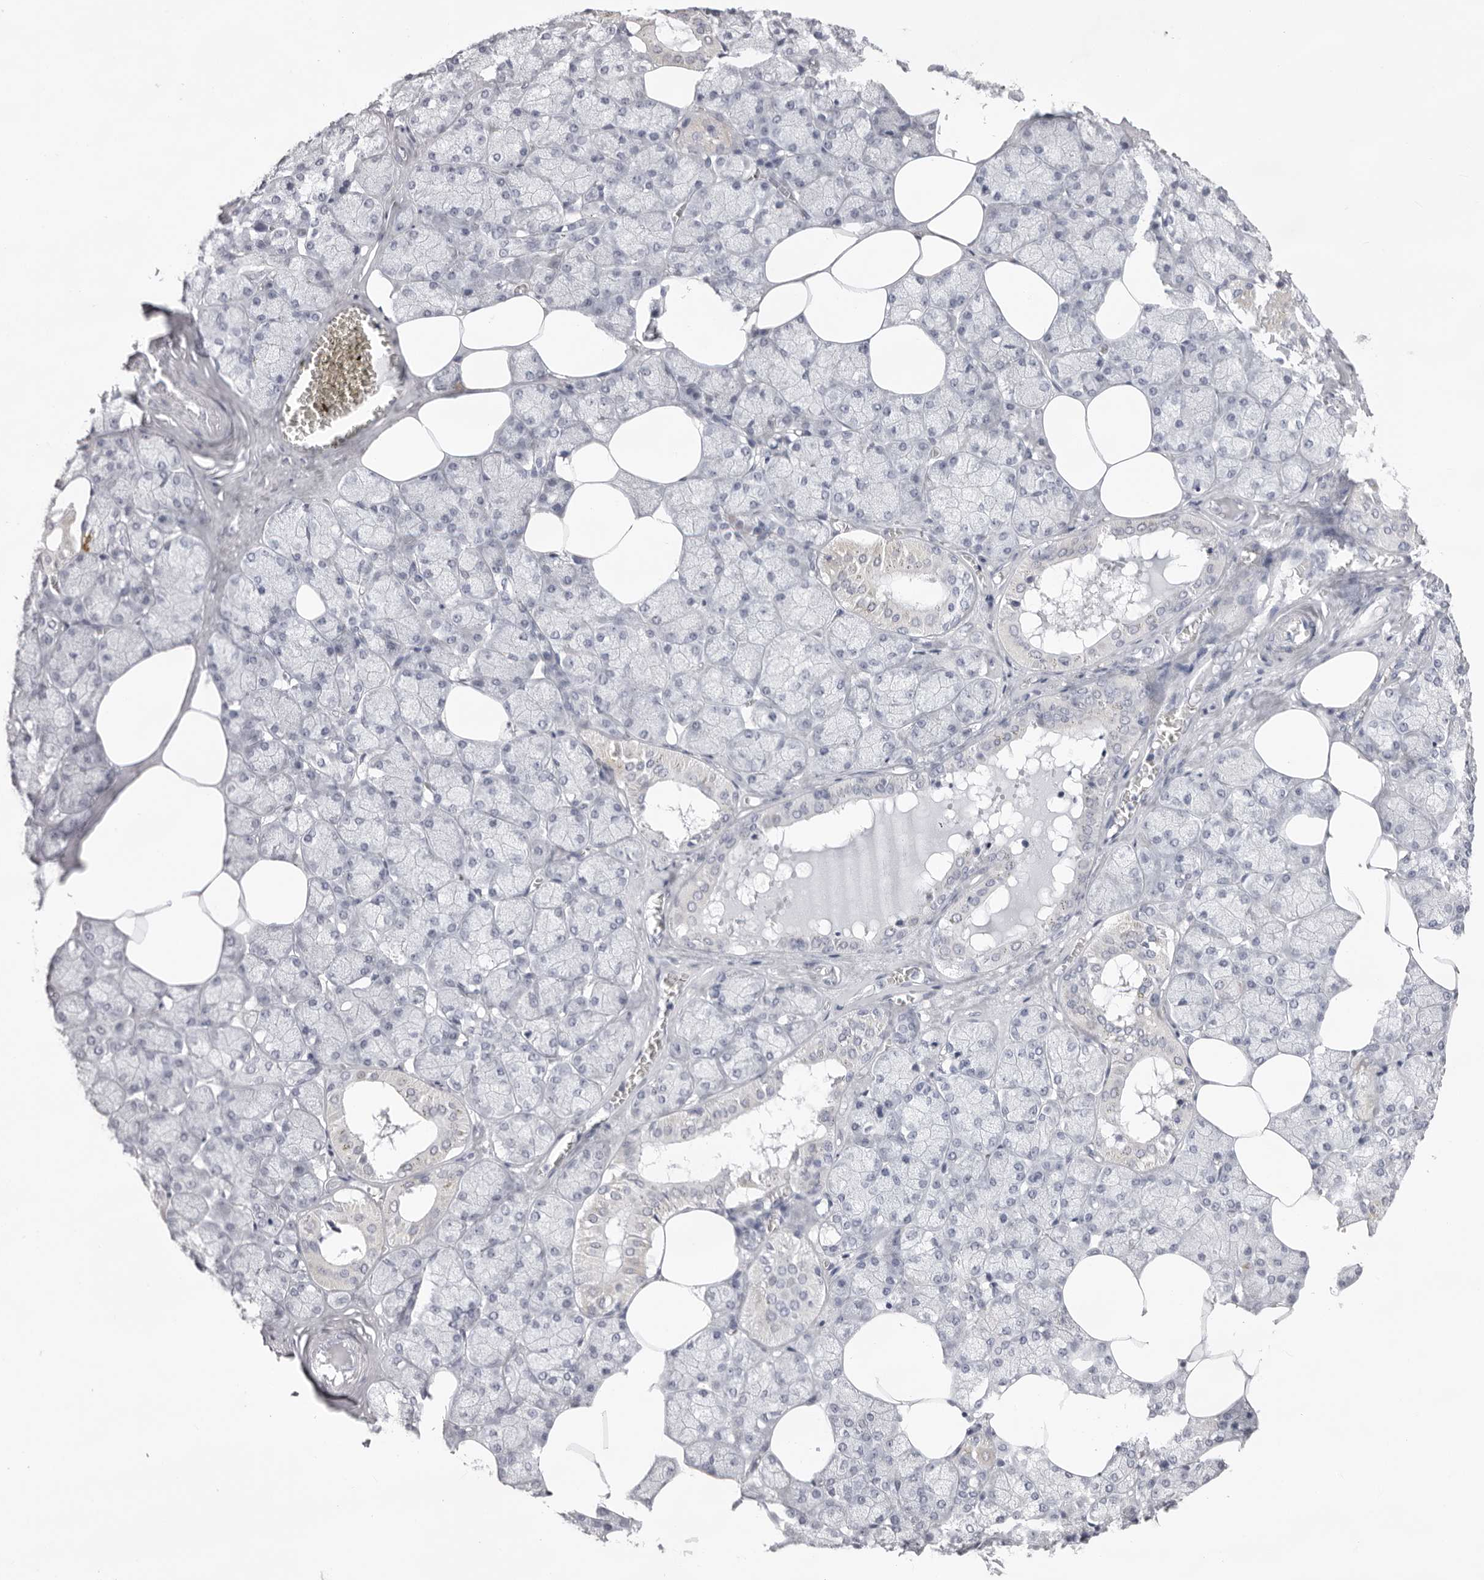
{"staining": {"intensity": "weak", "quantity": "<25%", "location": "cytoplasmic/membranous"}, "tissue": "salivary gland", "cell_type": "Glandular cells", "image_type": "normal", "snomed": [{"axis": "morphology", "description": "Normal tissue, NOS"}, {"axis": "topography", "description": "Salivary gland"}], "caption": "An image of salivary gland stained for a protein exhibits no brown staining in glandular cells. The staining was performed using DAB to visualize the protein expression in brown, while the nuclei were stained in blue with hematoxylin (Magnification: 20x).", "gene": "SMIM2", "patient": {"sex": "male", "age": 62}}